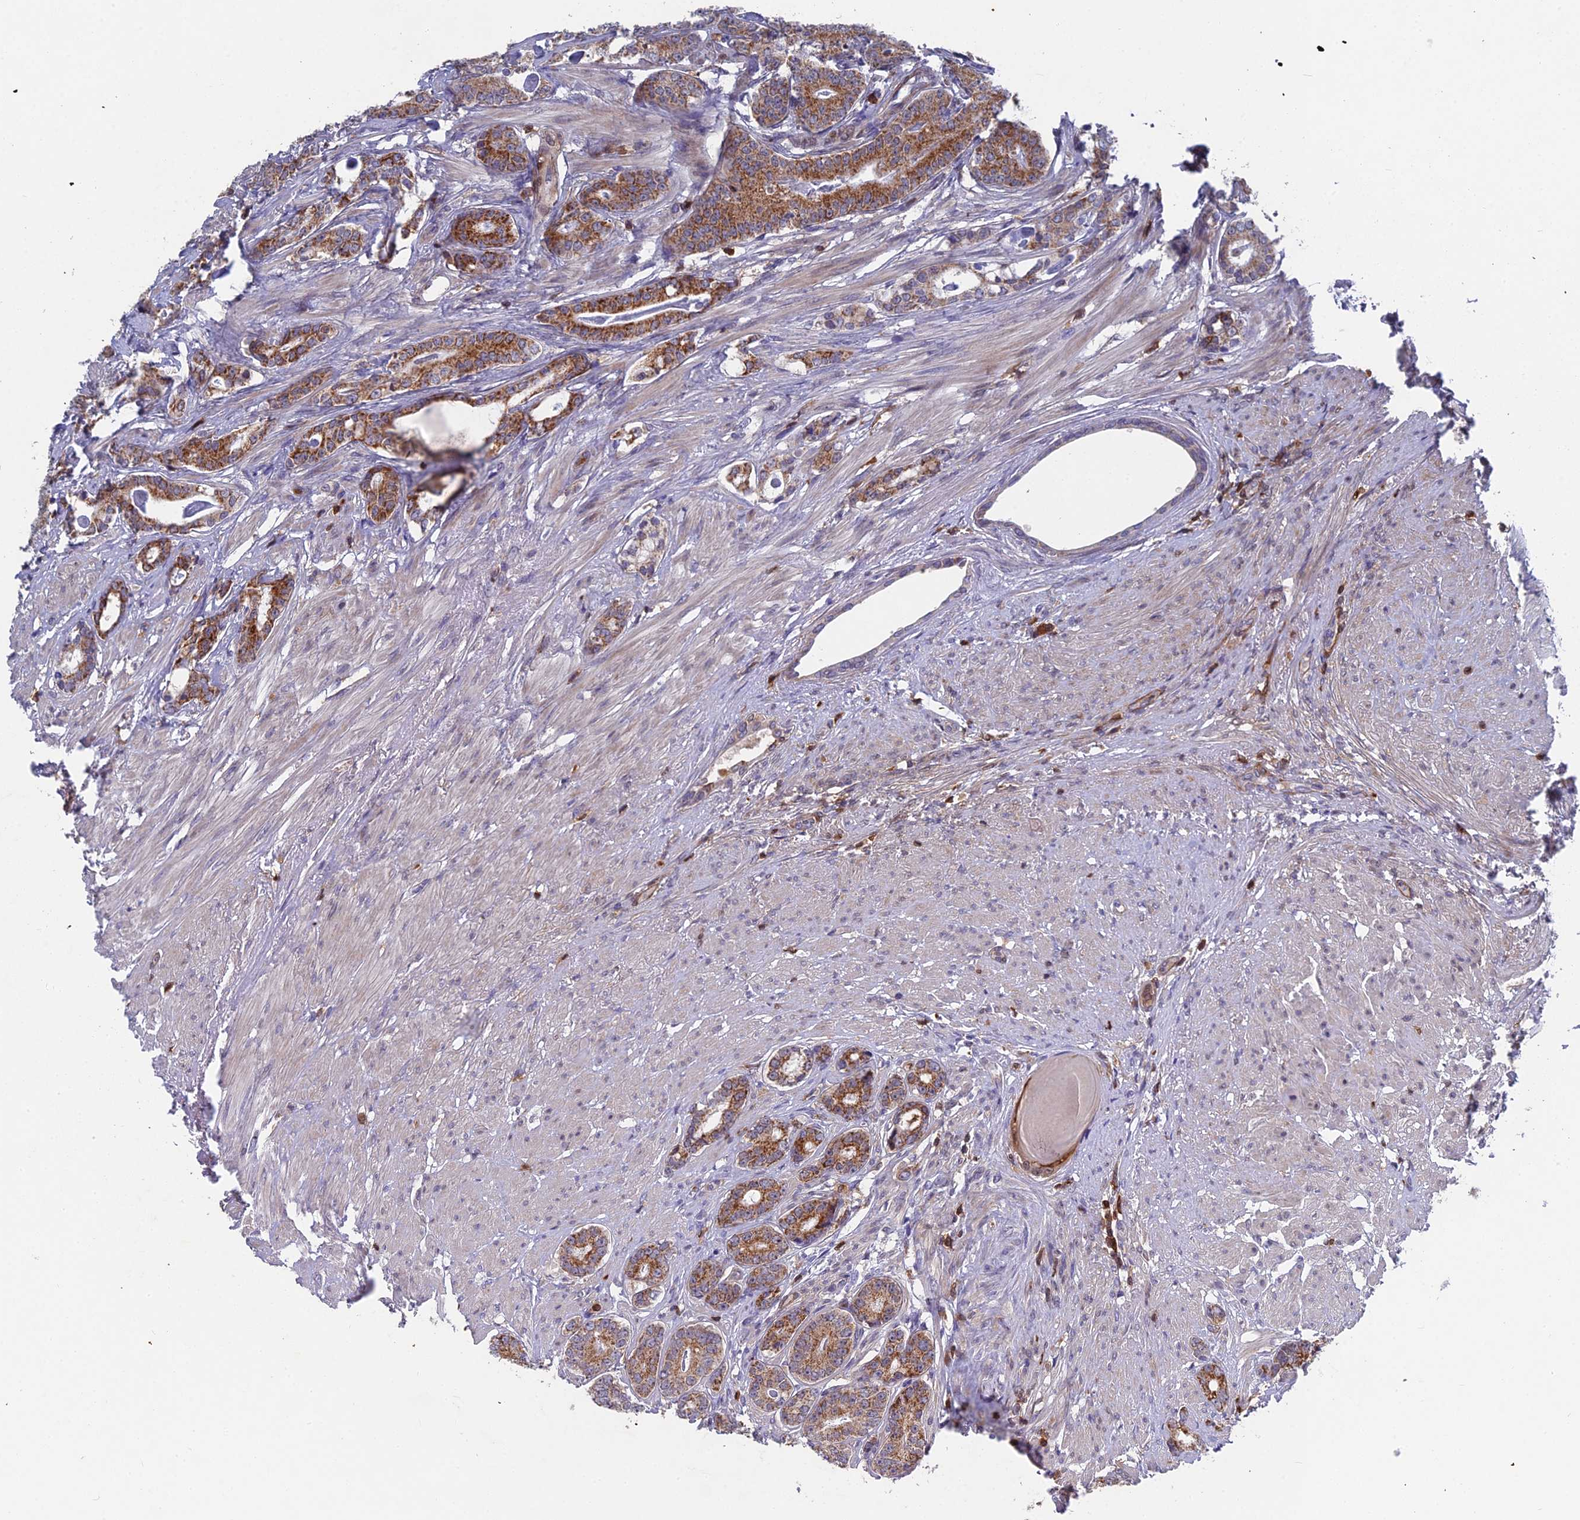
{"staining": {"intensity": "moderate", "quantity": ">75%", "location": "cytoplasmic/membranous"}, "tissue": "prostate cancer", "cell_type": "Tumor cells", "image_type": "cancer", "snomed": [{"axis": "morphology", "description": "Adenocarcinoma, Low grade"}, {"axis": "topography", "description": "Prostate"}], "caption": "Prostate low-grade adenocarcinoma stained for a protein (brown) shows moderate cytoplasmic/membranous positive expression in approximately >75% of tumor cells.", "gene": "GALK2", "patient": {"sex": "male", "age": 71}}